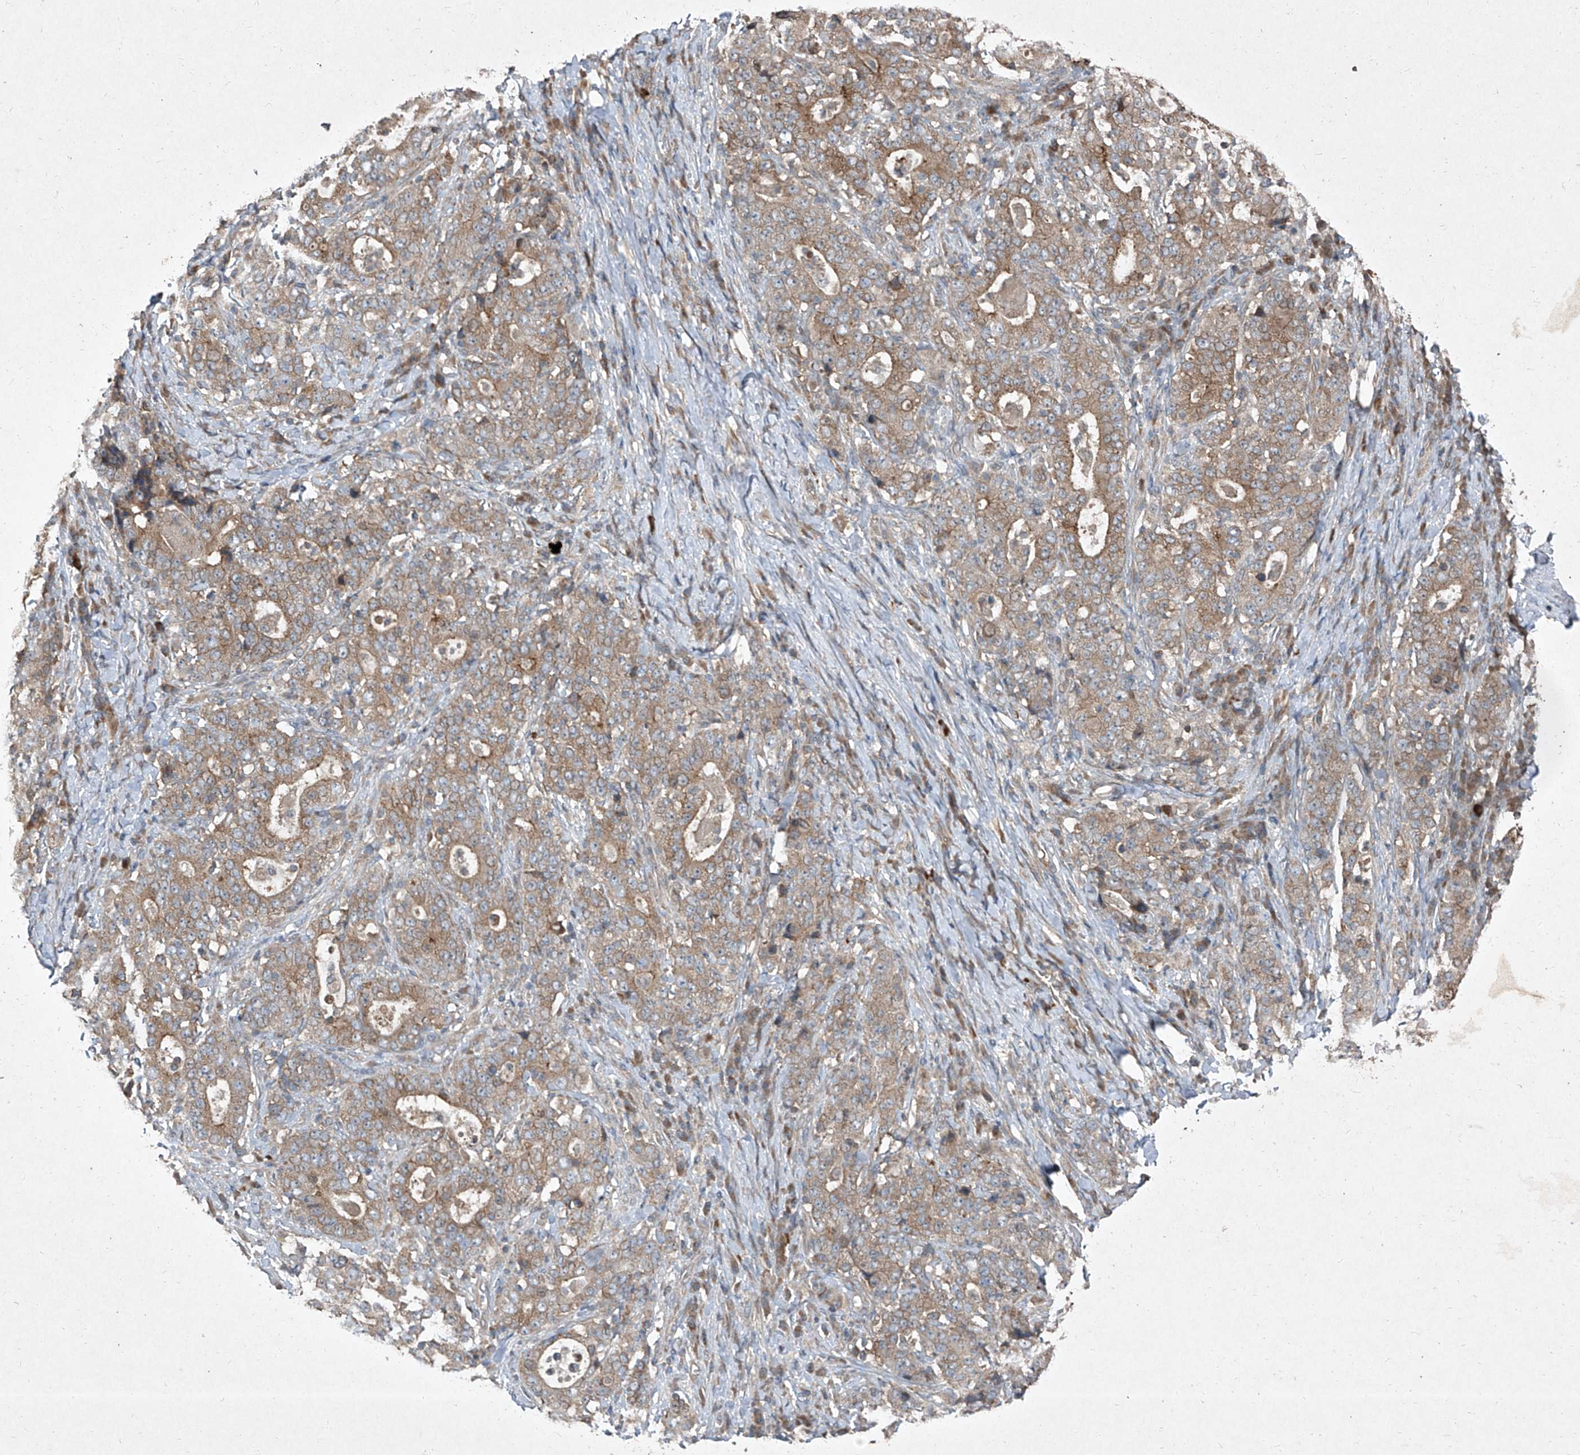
{"staining": {"intensity": "moderate", "quantity": ">75%", "location": "cytoplasmic/membranous"}, "tissue": "stomach cancer", "cell_type": "Tumor cells", "image_type": "cancer", "snomed": [{"axis": "morphology", "description": "Normal tissue, NOS"}, {"axis": "morphology", "description": "Adenocarcinoma, NOS"}, {"axis": "topography", "description": "Stomach, upper"}, {"axis": "topography", "description": "Stomach"}], "caption": "Protein expression analysis of adenocarcinoma (stomach) reveals moderate cytoplasmic/membranous expression in approximately >75% of tumor cells.", "gene": "CCN1", "patient": {"sex": "male", "age": 59}}